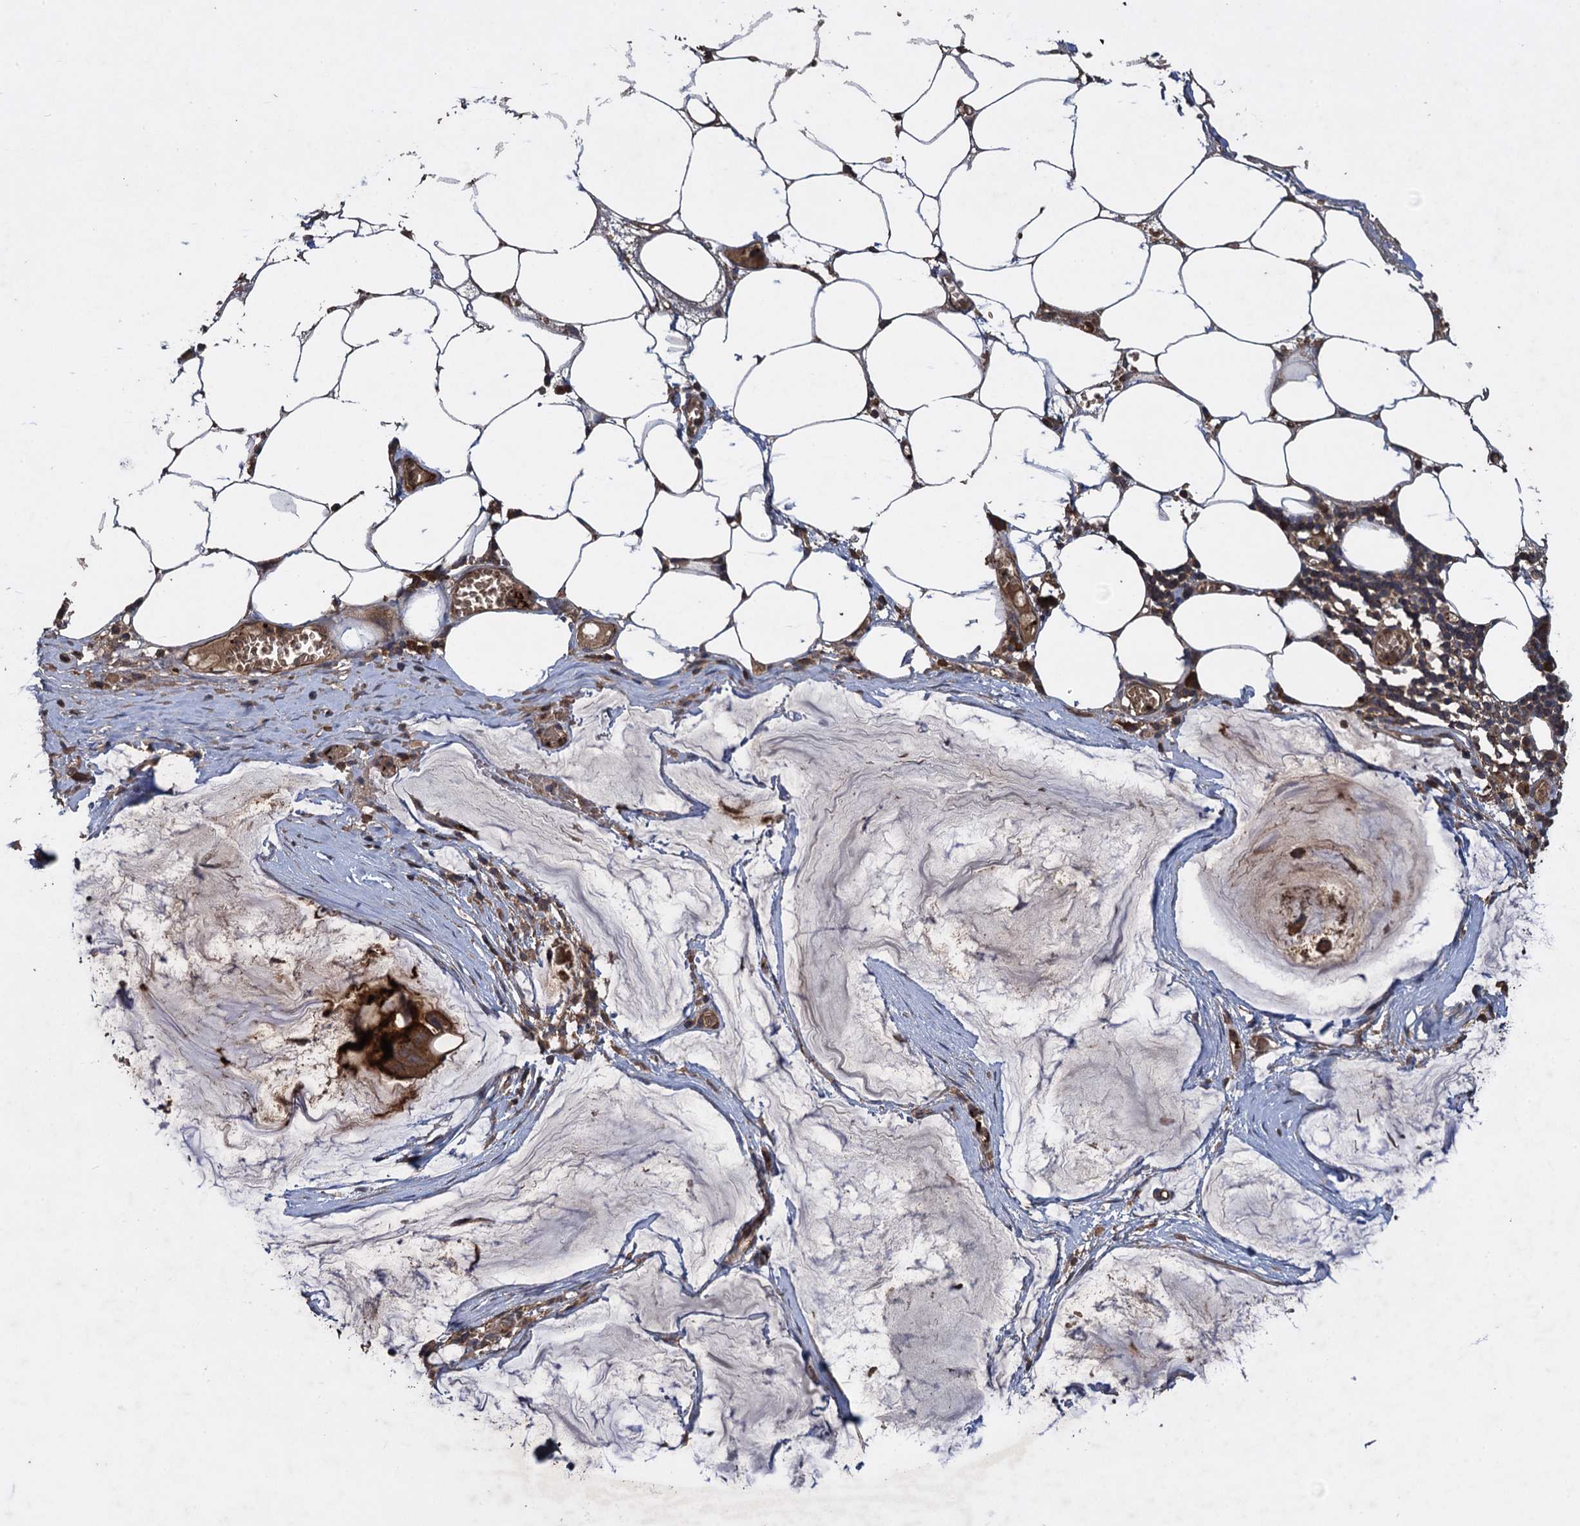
{"staining": {"intensity": "moderate", "quantity": ">75%", "location": "cytoplasmic/membranous"}, "tissue": "ovarian cancer", "cell_type": "Tumor cells", "image_type": "cancer", "snomed": [{"axis": "morphology", "description": "Cystadenocarcinoma, mucinous, NOS"}, {"axis": "topography", "description": "Ovary"}], "caption": "Protein staining displays moderate cytoplasmic/membranous positivity in about >75% of tumor cells in ovarian mucinous cystadenocarcinoma. Immunohistochemistry stains the protein of interest in brown and the nuclei are stained blue.", "gene": "TXNDC11", "patient": {"sex": "female", "age": 73}}